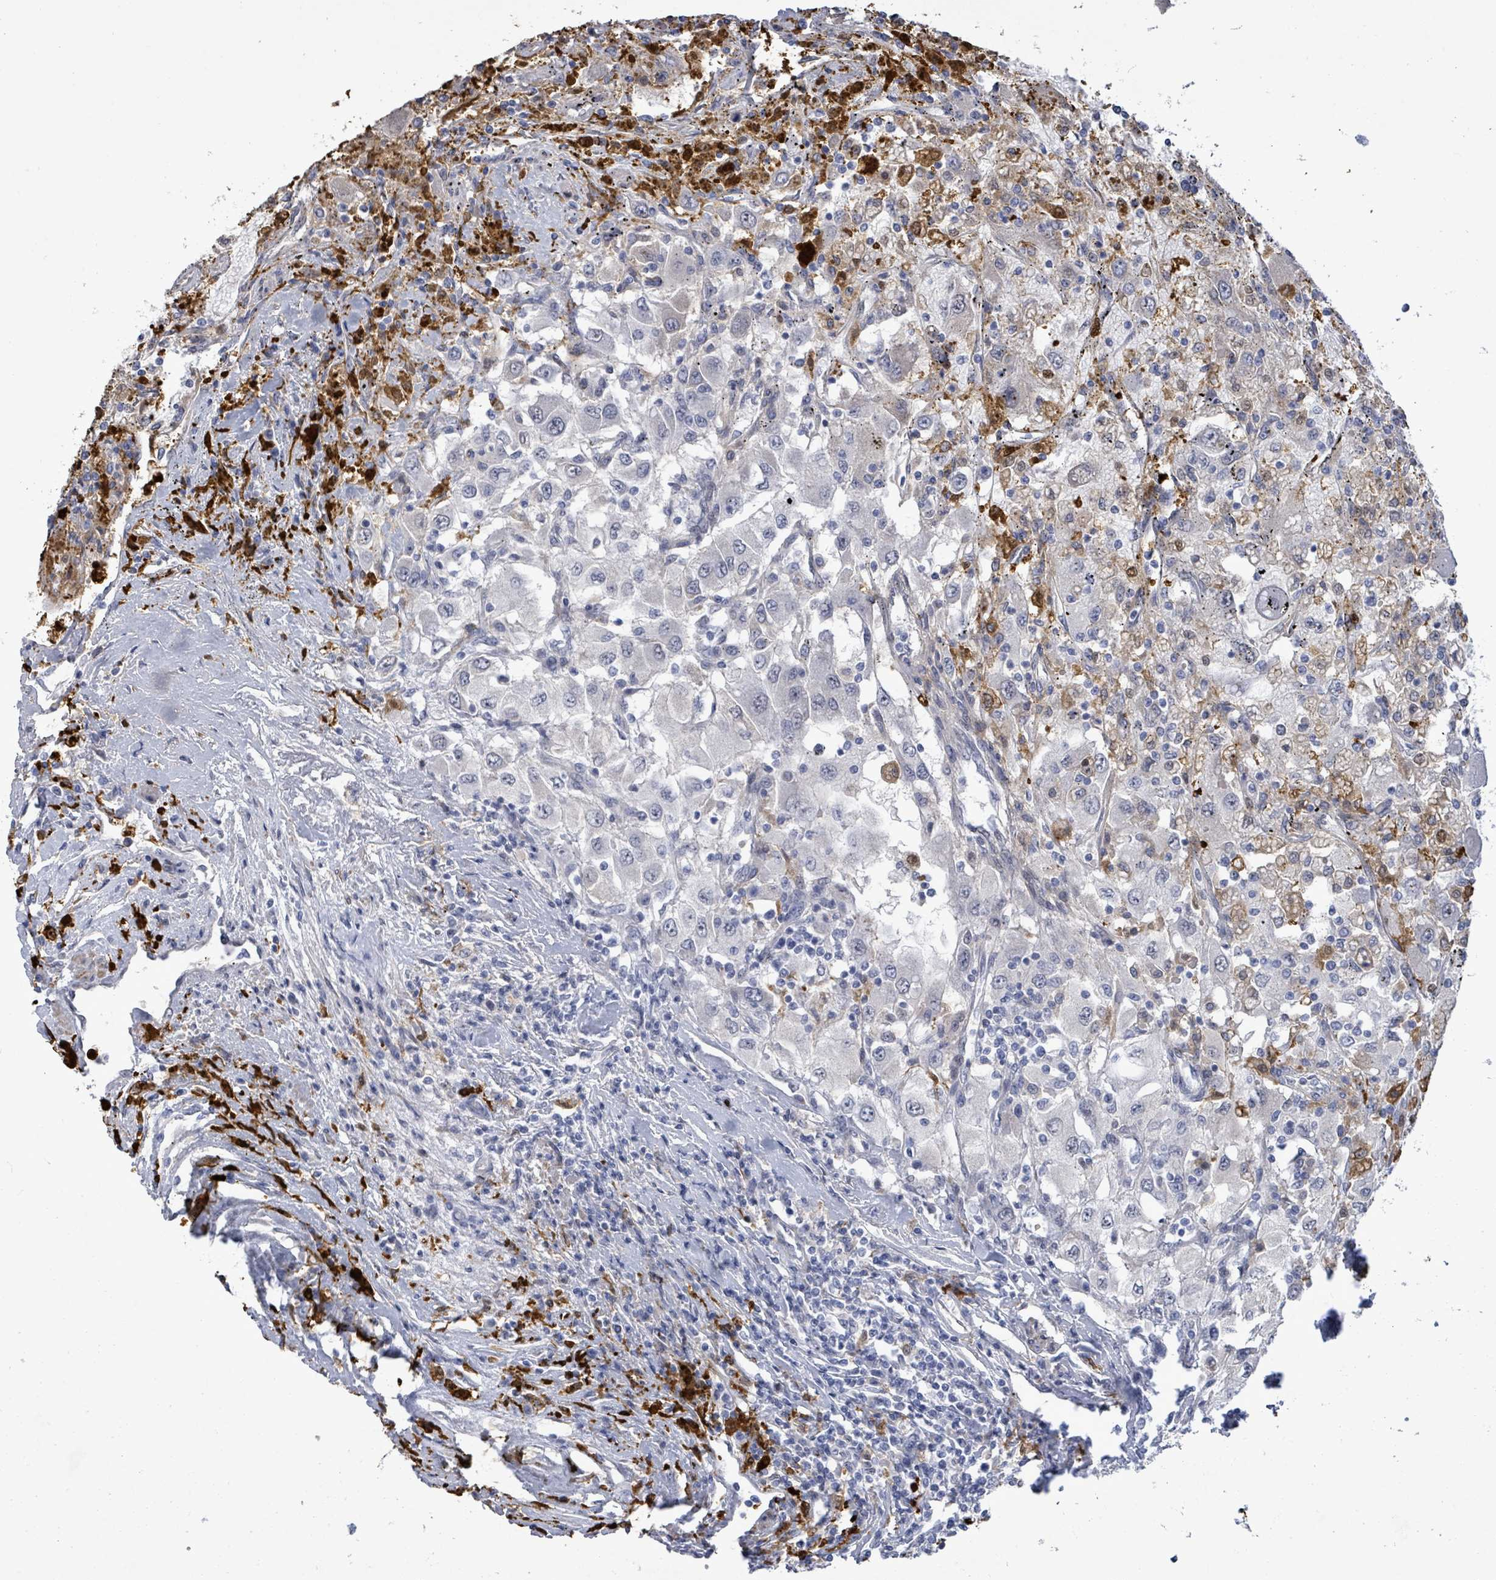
{"staining": {"intensity": "negative", "quantity": "none", "location": "none"}, "tissue": "renal cancer", "cell_type": "Tumor cells", "image_type": "cancer", "snomed": [{"axis": "morphology", "description": "Adenocarcinoma, NOS"}, {"axis": "topography", "description": "Kidney"}], "caption": "Histopathology image shows no significant protein staining in tumor cells of renal cancer (adenocarcinoma).", "gene": "CT45A5", "patient": {"sex": "female", "age": 67}}